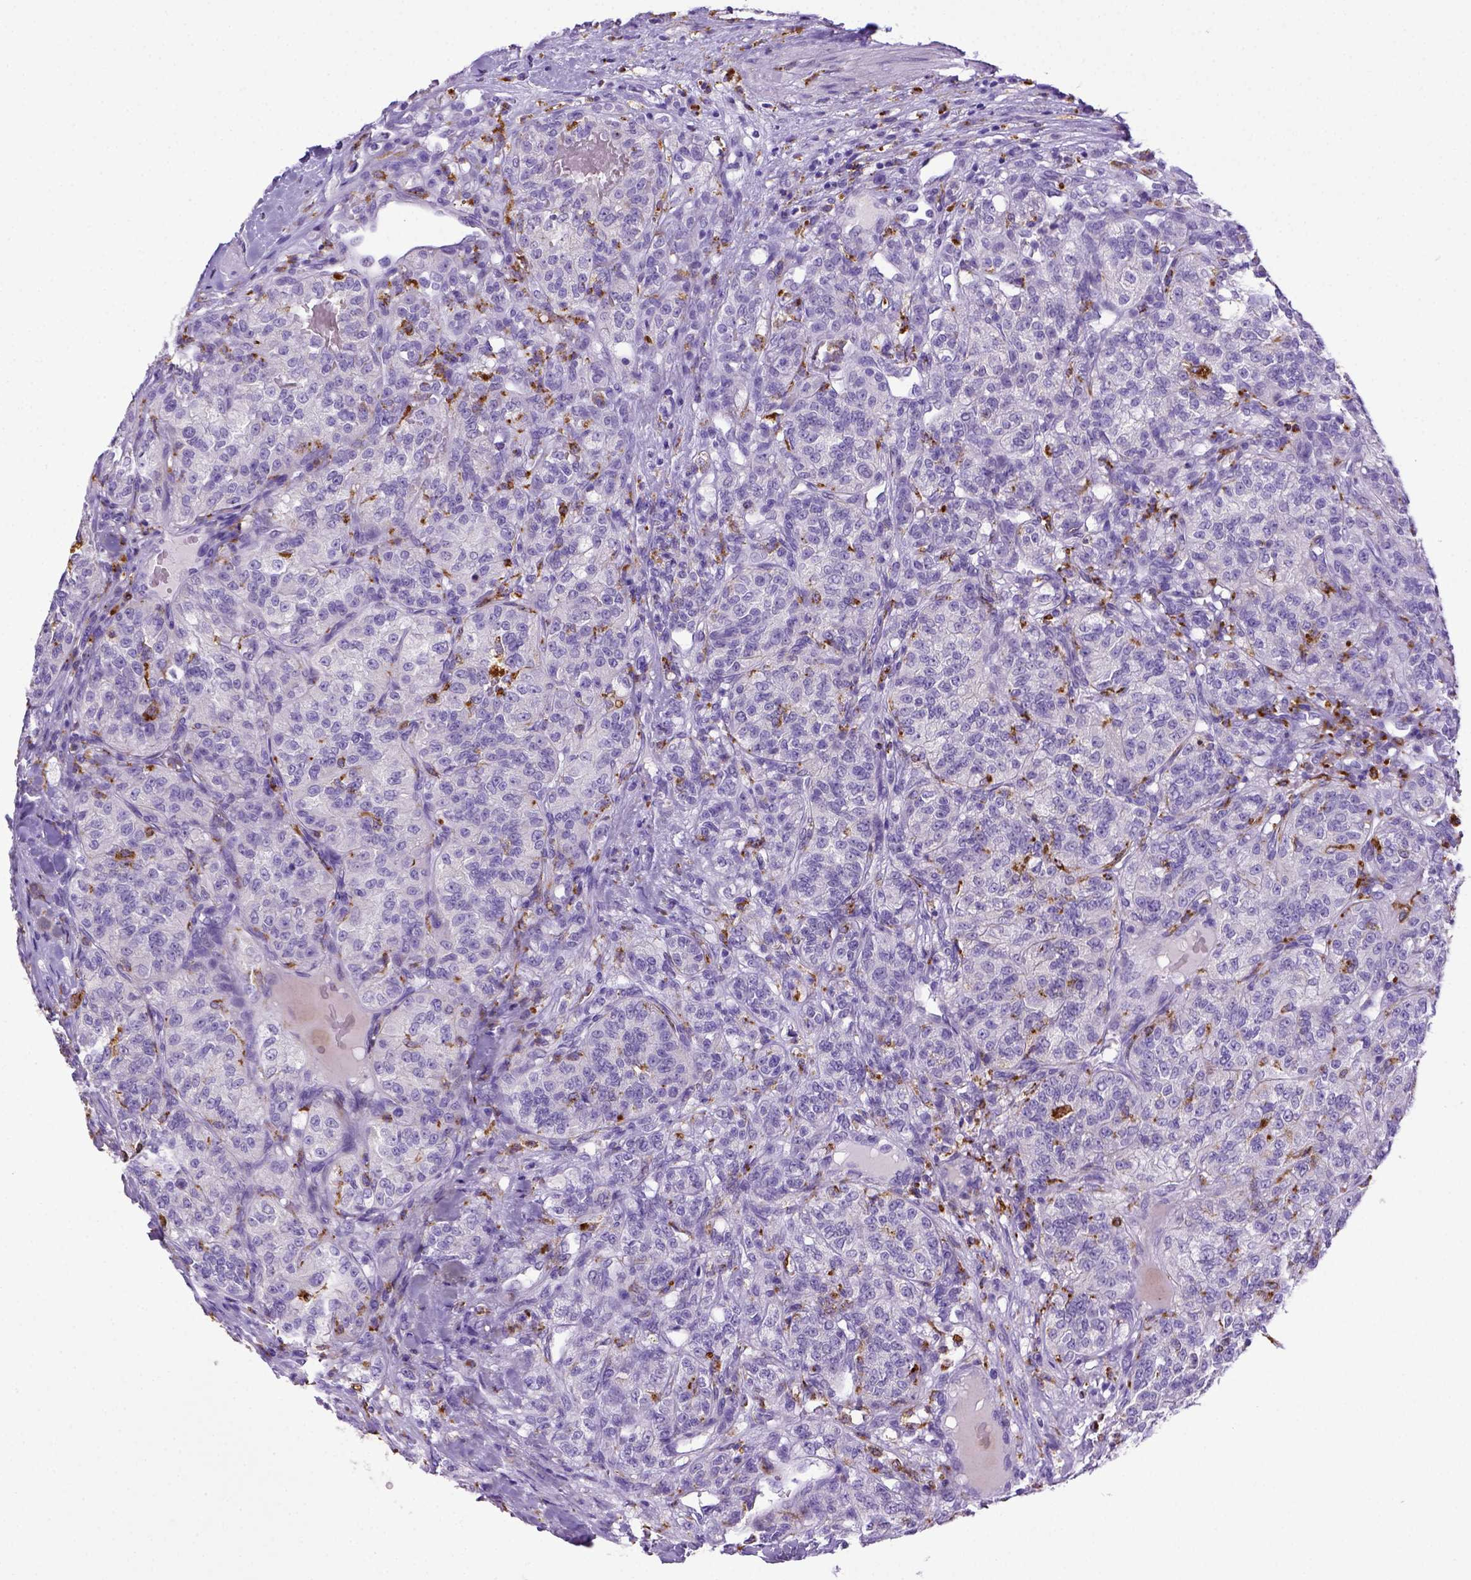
{"staining": {"intensity": "negative", "quantity": "none", "location": "none"}, "tissue": "renal cancer", "cell_type": "Tumor cells", "image_type": "cancer", "snomed": [{"axis": "morphology", "description": "Adenocarcinoma, NOS"}, {"axis": "topography", "description": "Kidney"}], "caption": "This is an immunohistochemistry photomicrograph of renal cancer (adenocarcinoma). There is no expression in tumor cells.", "gene": "CD68", "patient": {"sex": "female", "age": 63}}